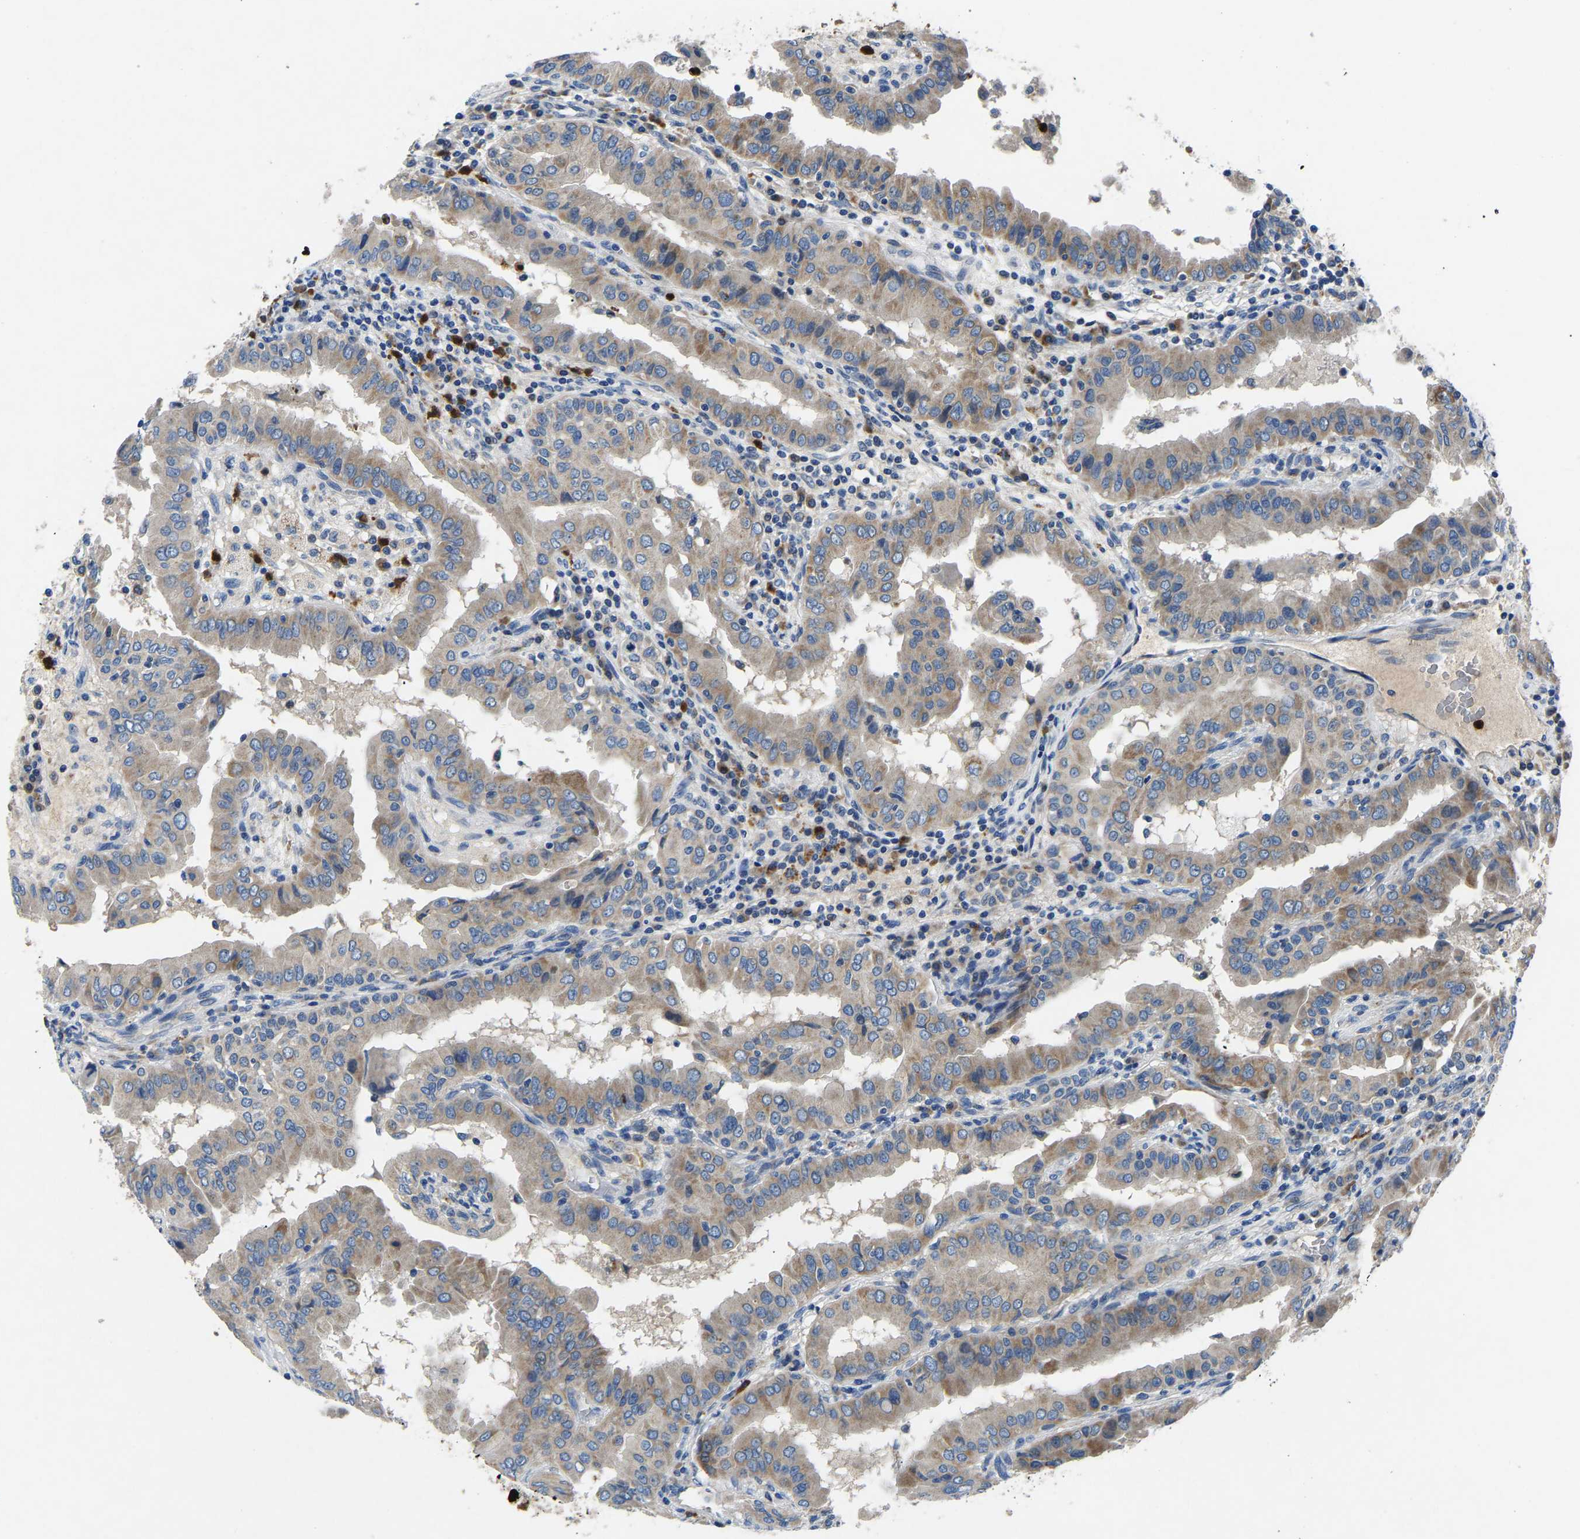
{"staining": {"intensity": "weak", "quantity": "25%-75%", "location": "cytoplasmic/membranous"}, "tissue": "thyroid cancer", "cell_type": "Tumor cells", "image_type": "cancer", "snomed": [{"axis": "morphology", "description": "Papillary adenocarcinoma, NOS"}, {"axis": "topography", "description": "Thyroid gland"}], "caption": "Immunohistochemistry (DAB (3,3'-diaminobenzidine)) staining of human thyroid cancer demonstrates weak cytoplasmic/membranous protein staining in approximately 25%-75% of tumor cells.", "gene": "TOR1B", "patient": {"sex": "male", "age": 33}}